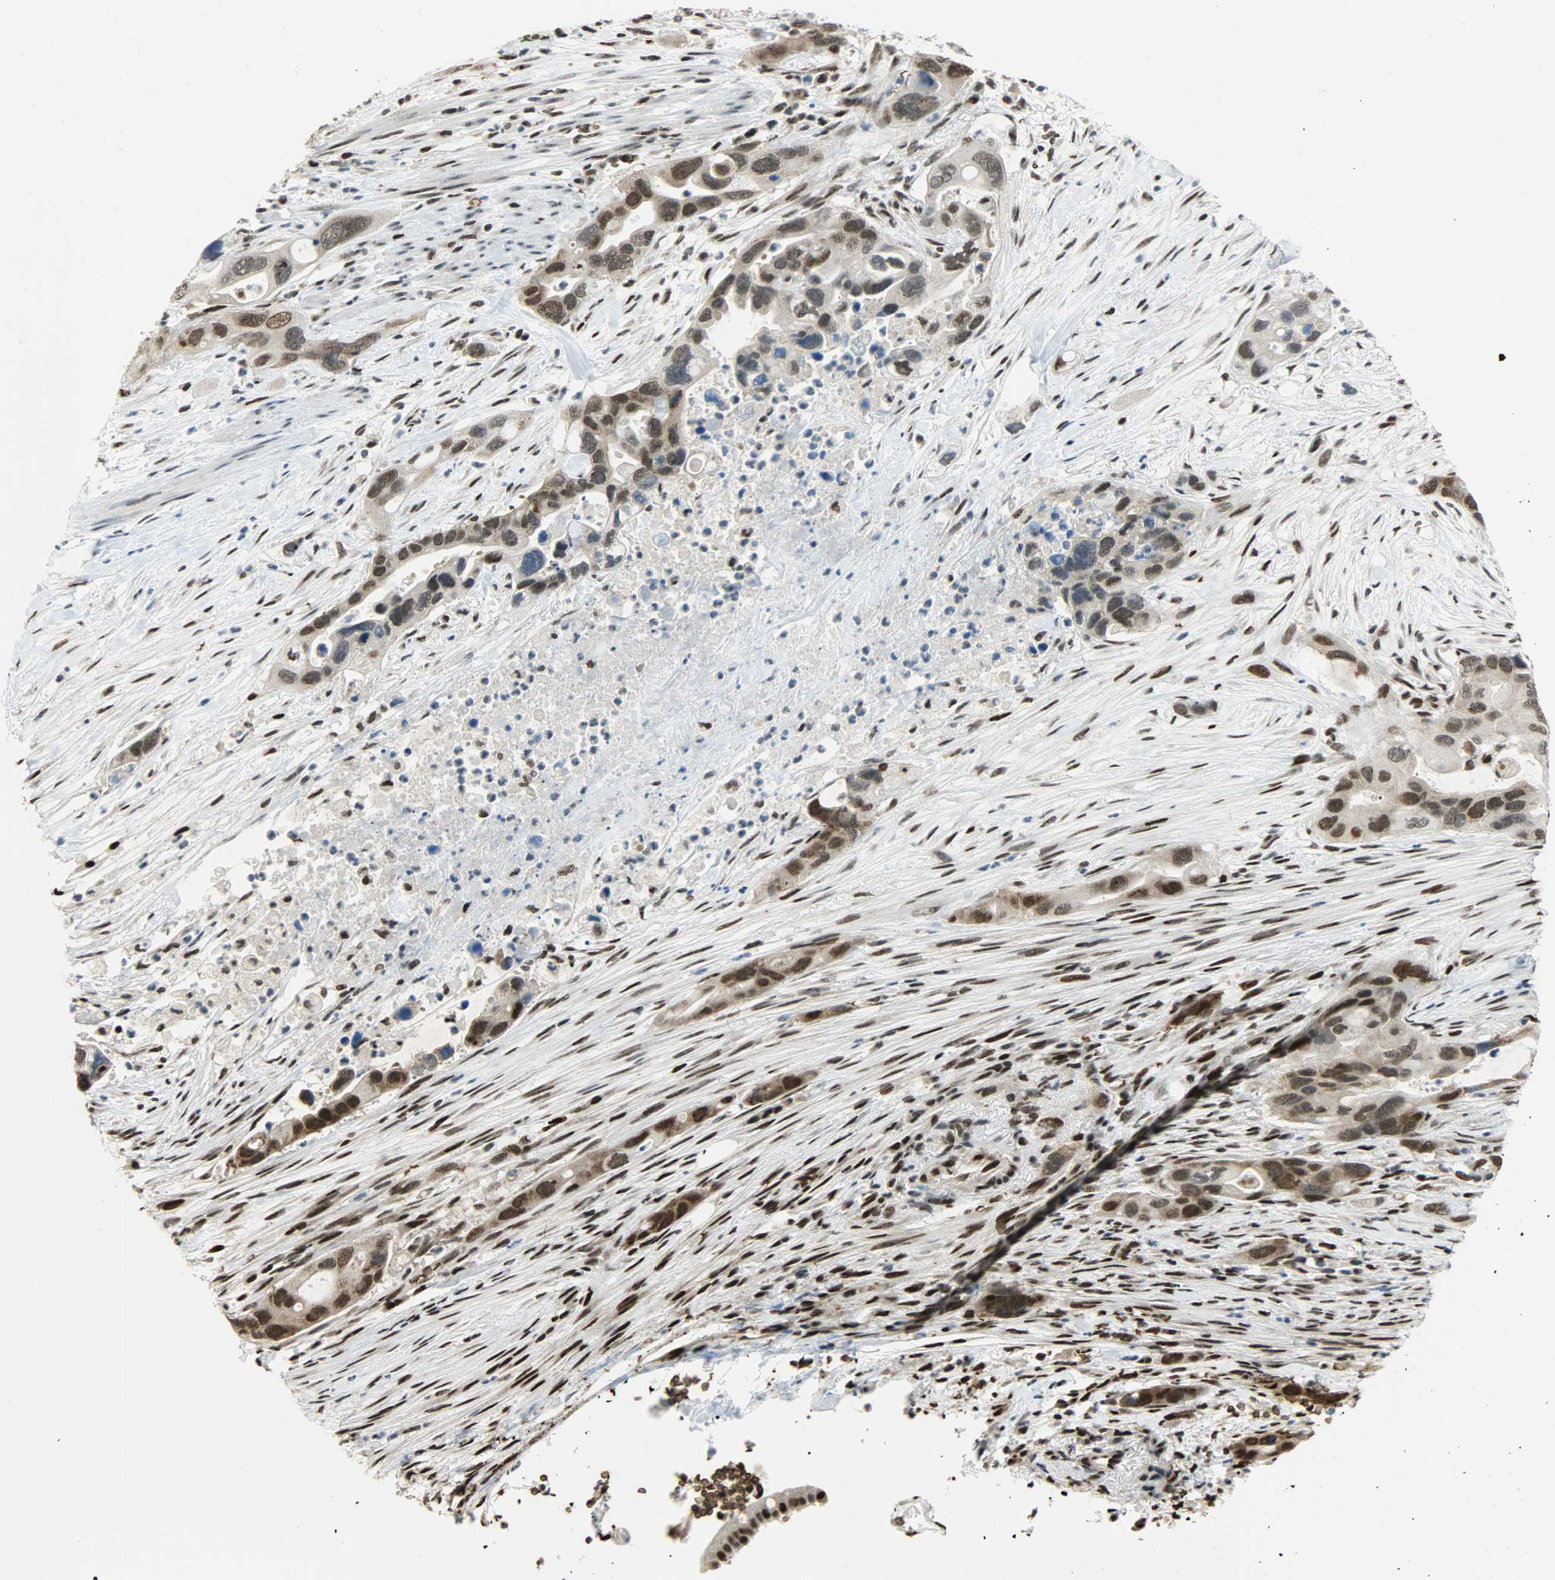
{"staining": {"intensity": "strong", "quantity": ">75%", "location": "cytoplasmic/membranous,nuclear"}, "tissue": "pancreatic cancer", "cell_type": "Tumor cells", "image_type": "cancer", "snomed": [{"axis": "morphology", "description": "Adenocarcinoma, NOS"}, {"axis": "topography", "description": "Pancreas"}], "caption": "Tumor cells display high levels of strong cytoplasmic/membranous and nuclear staining in about >75% of cells in pancreatic cancer.", "gene": "SNAI1", "patient": {"sex": "female", "age": 71}}